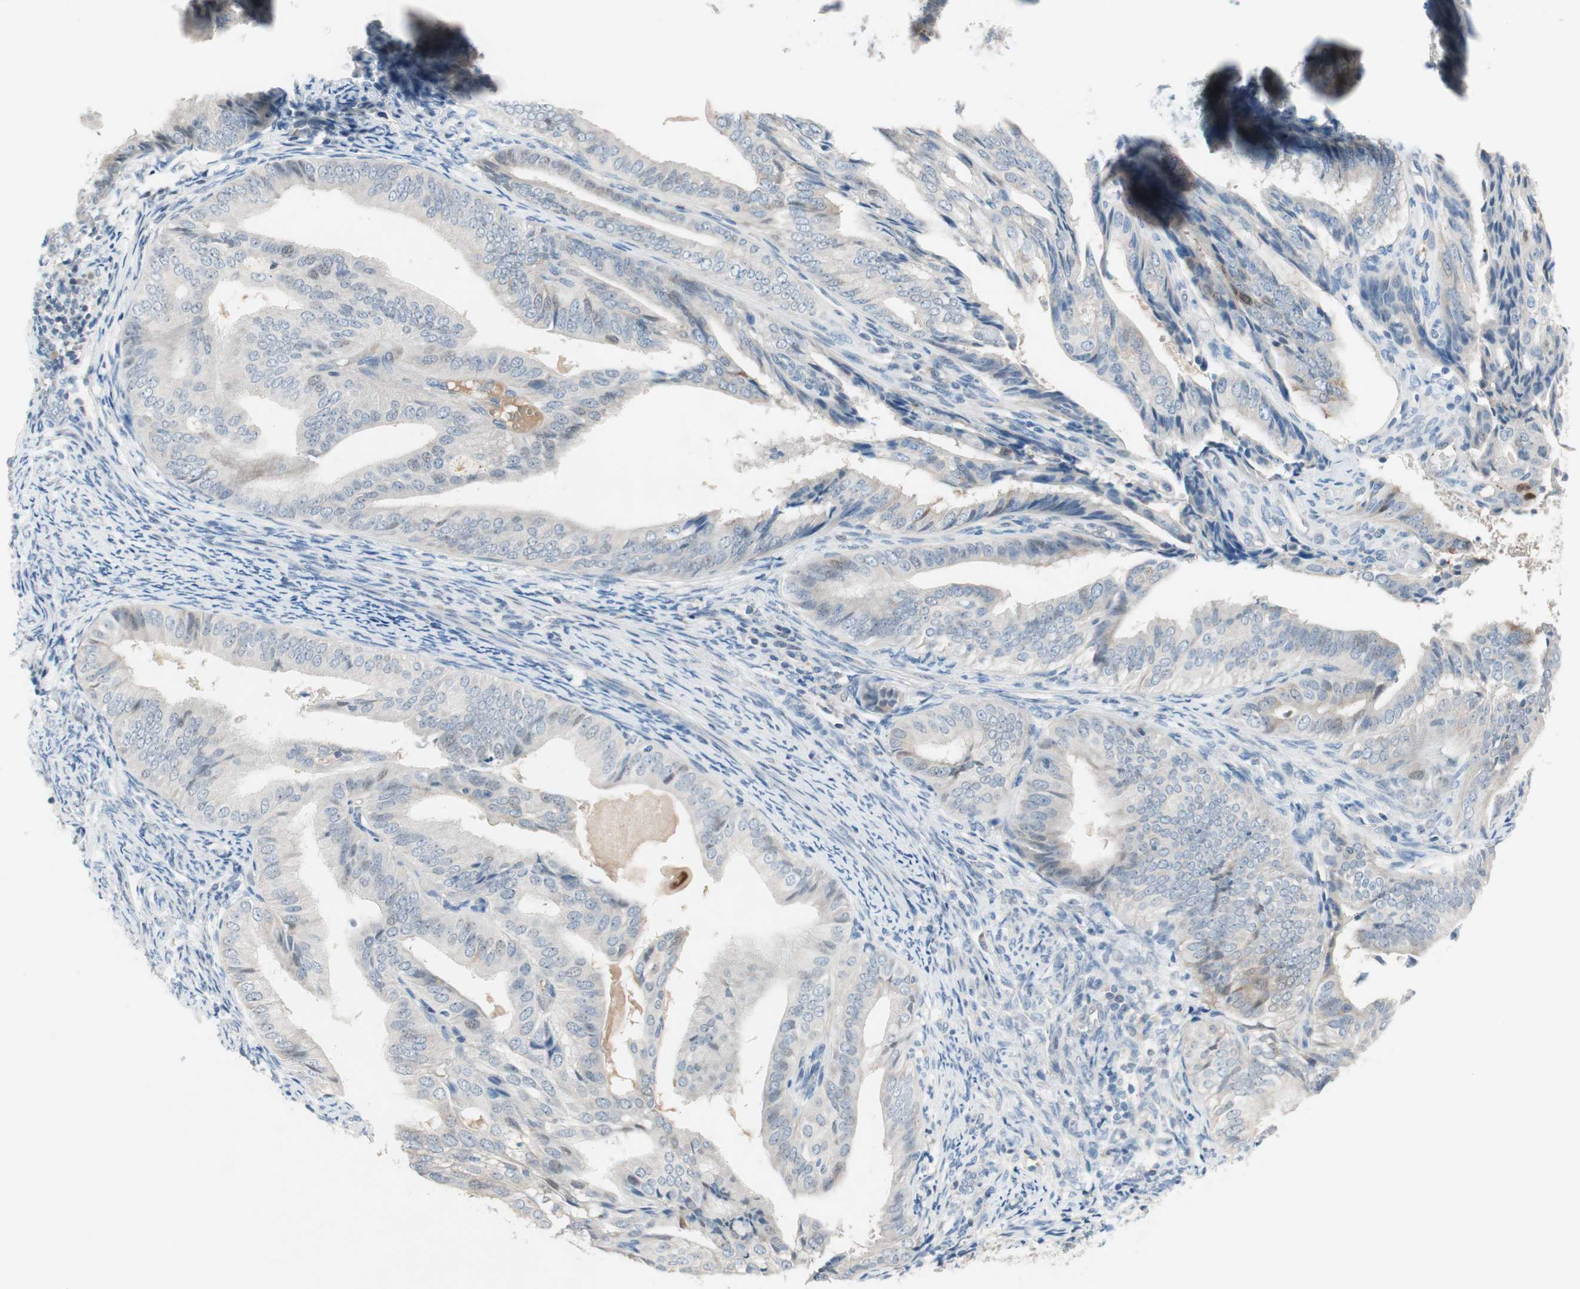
{"staining": {"intensity": "weak", "quantity": "<25%", "location": "cytoplasmic/membranous"}, "tissue": "endometrial cancer", "cell_type": "Tumor cells", "image_type": "cancer", "snomed": [{"axis": "morphology", "description": "Adenocarcinoma, NOS"}, {"axis": "topography", "description": "Endometrium"}], "caption": "Image shows no protein staining in tumor cells of endometrial adenocarcinoma tissue.", "gene": "PDZK1", "patient": {"sex": "female", "age": 58}}